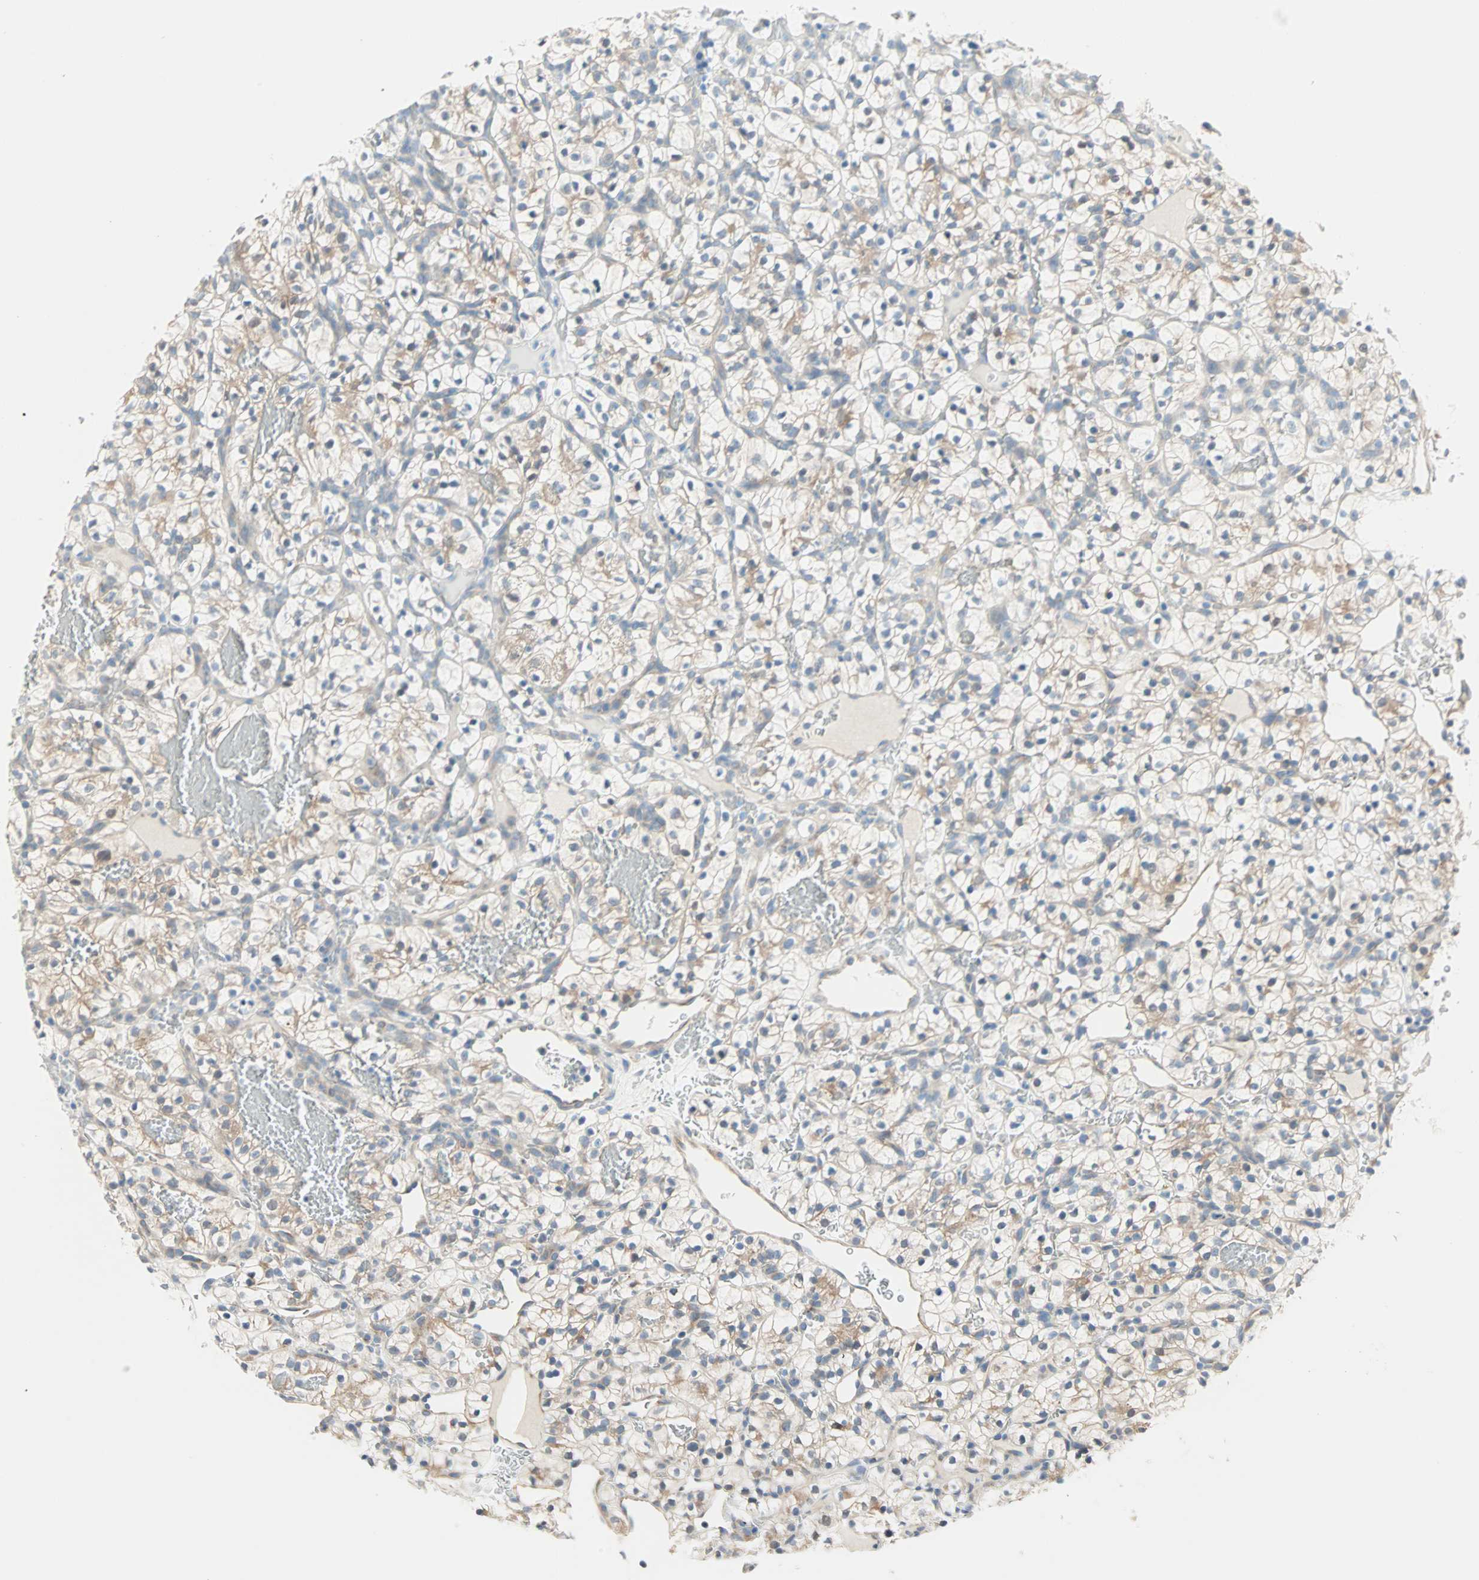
{"staining": {"intensity": "weak", "quantity": "25%-75%", "location": "cytoplasmic/membranous"}, "tissue": "renal cancer", "cell_type": "Tumor cells", "image_type": "cancer", "snomed": [{"axis": "morphology", "description": "Adenocarcinoma, NOS"}, {"axis": "topography", "description": "Kidney"}], "caption": "Adenocarcinoma (renal) was stained to show a protein in brown. There is low levels of weak cytoplasmic/membranous expression in about 25%-75% of tumor cells.", "gene": "SULT1C2", "patient": {"sex": "female", "age": 57}}